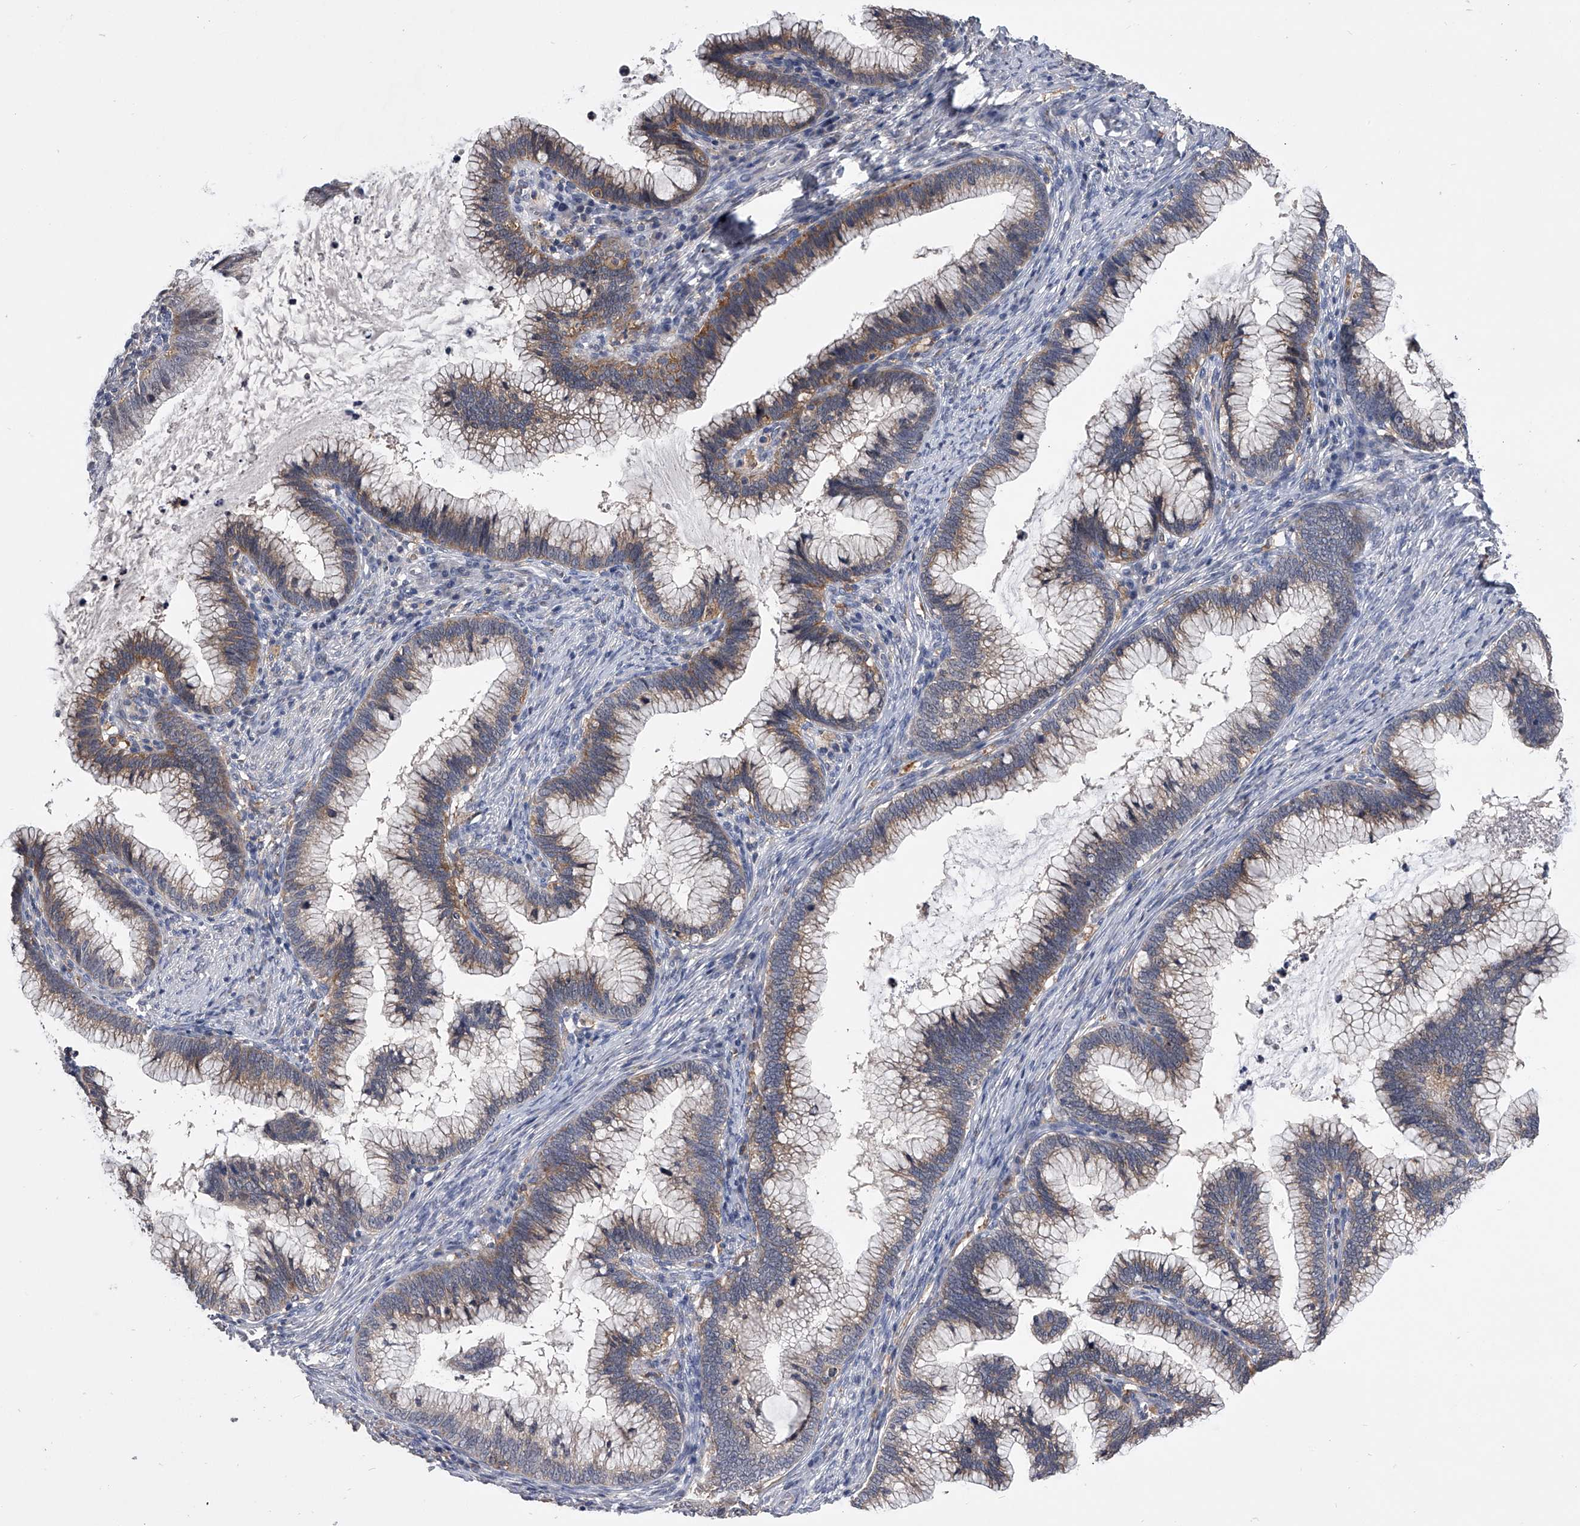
{"staining": {"intensity": "weak", "quantity": "25%-75%", "location": "cytoplasmic/membranous"}, "tissue": "cervical cancer", "cell_type": "Tumor cells", "image_type": "cancer", "snomed": [{"axis": "morphology", "description": "Adenocarcinoma, NOS"}, {"axis": "topography", "description": "Cervix"}], "caption": "High-power microscopy captured an immunohistochemistry micrograph of cervical adenocarcinoma, revealing weak cytoplasmic/membranous positivity in about 25%-75% of tumor cells. (DAB (3,3'-diaminobenzidine) IHC, brown staining for protein, blue staining for nuclei).", "gene": "MAP4K3", "patient": {"sex": "female", "age": 36}}